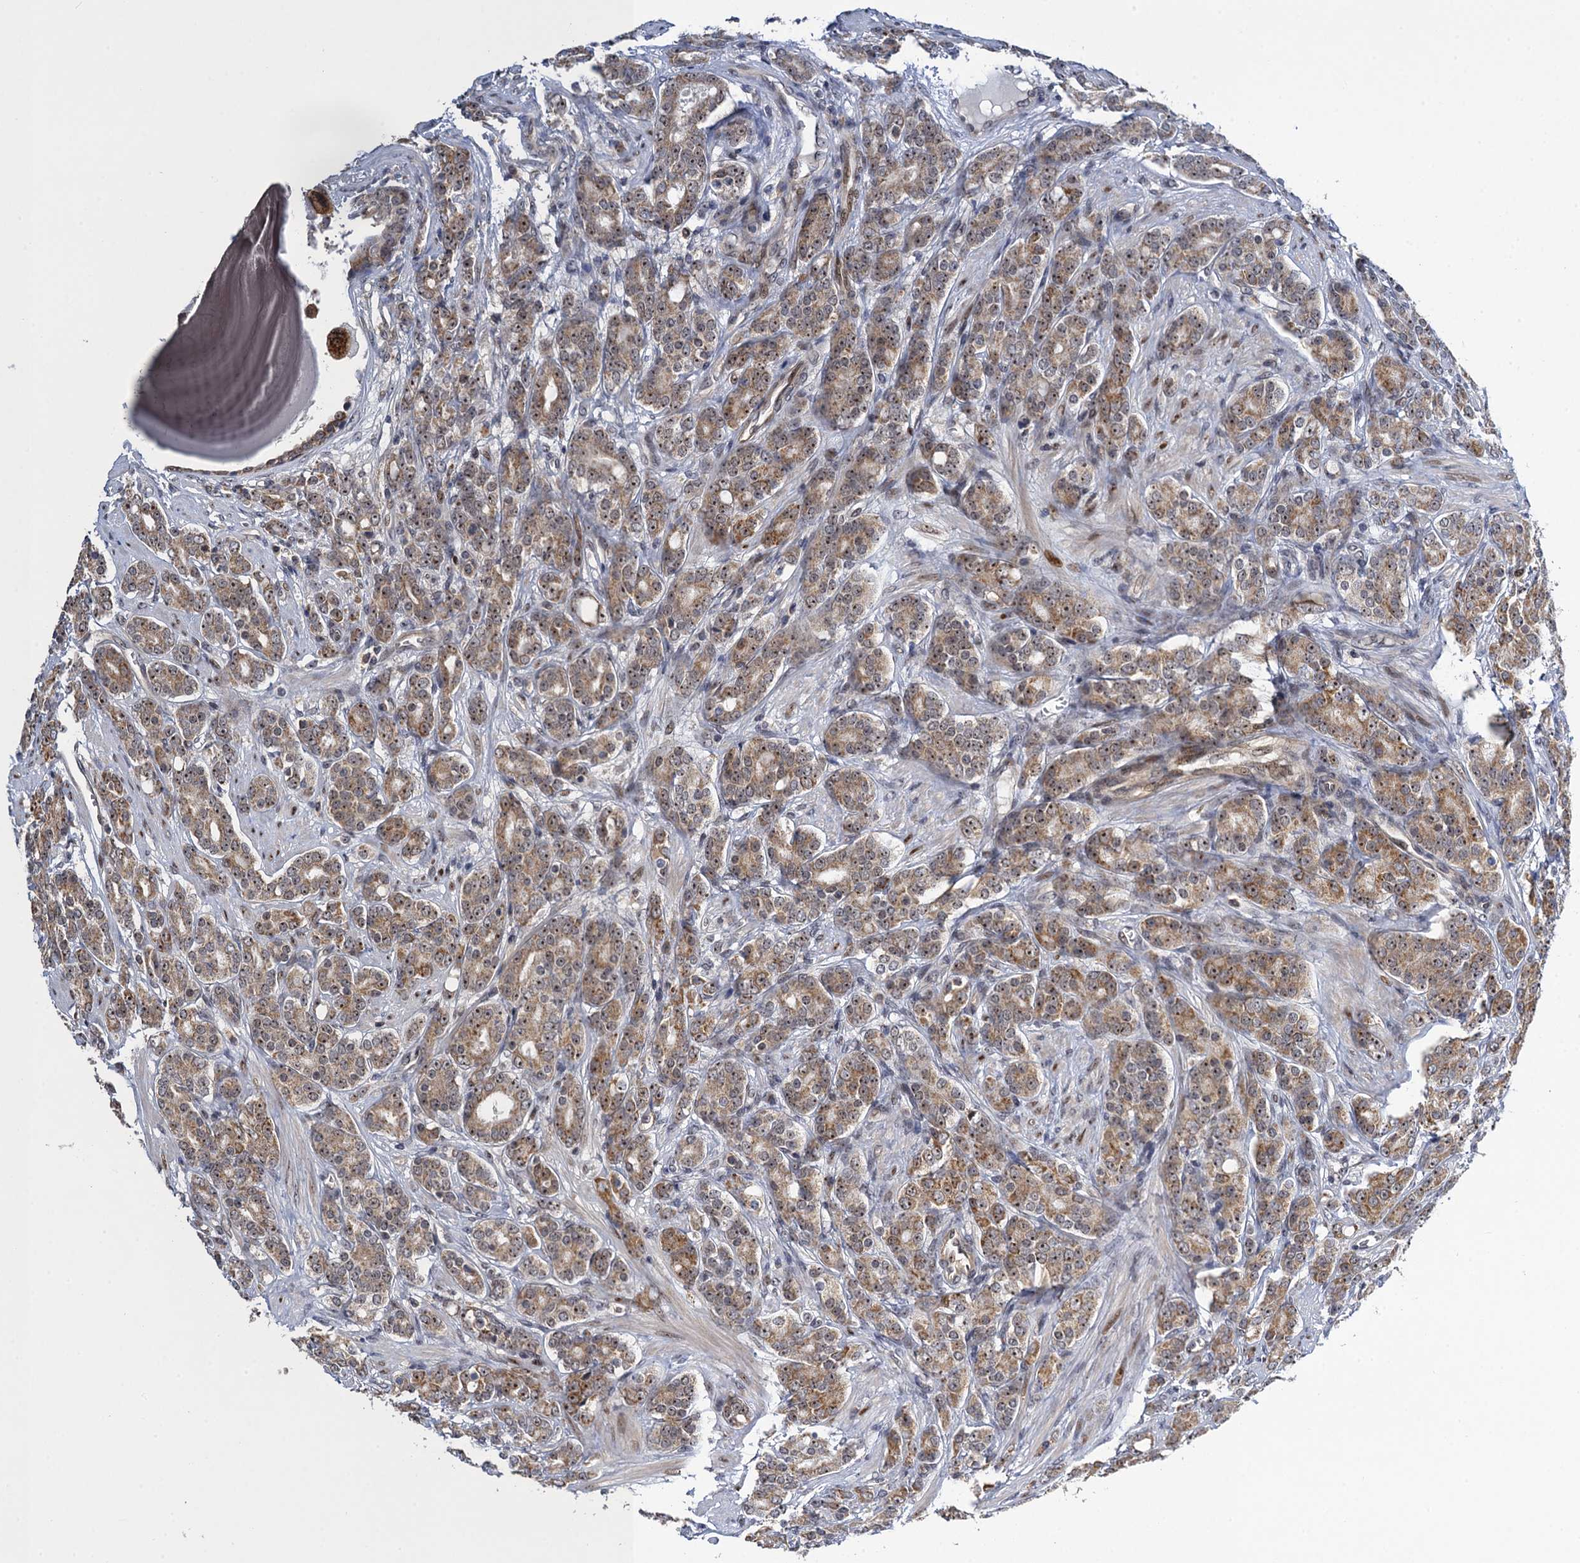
{"staining": {"intensity": "moderate", "quantity": ">75%", "location": "cytoplasmic/membranous,nuclear"}, "tissue": "prostate cancer", "cell_type": "Tumor cells", "image_type": "cancer", "snomed": [{"axis": "morphology", "description": "Adenocarcinoma, High grade"}, {"axis": "topography", "description": "Prostate"}], "caption": "Adenocarcinoma (high-grade) (prostate) stained with a protein marker displays moderate staining in tumor cells.", "gene": "ZAR1L", "patient": {"sex": "male", "age": 62}}